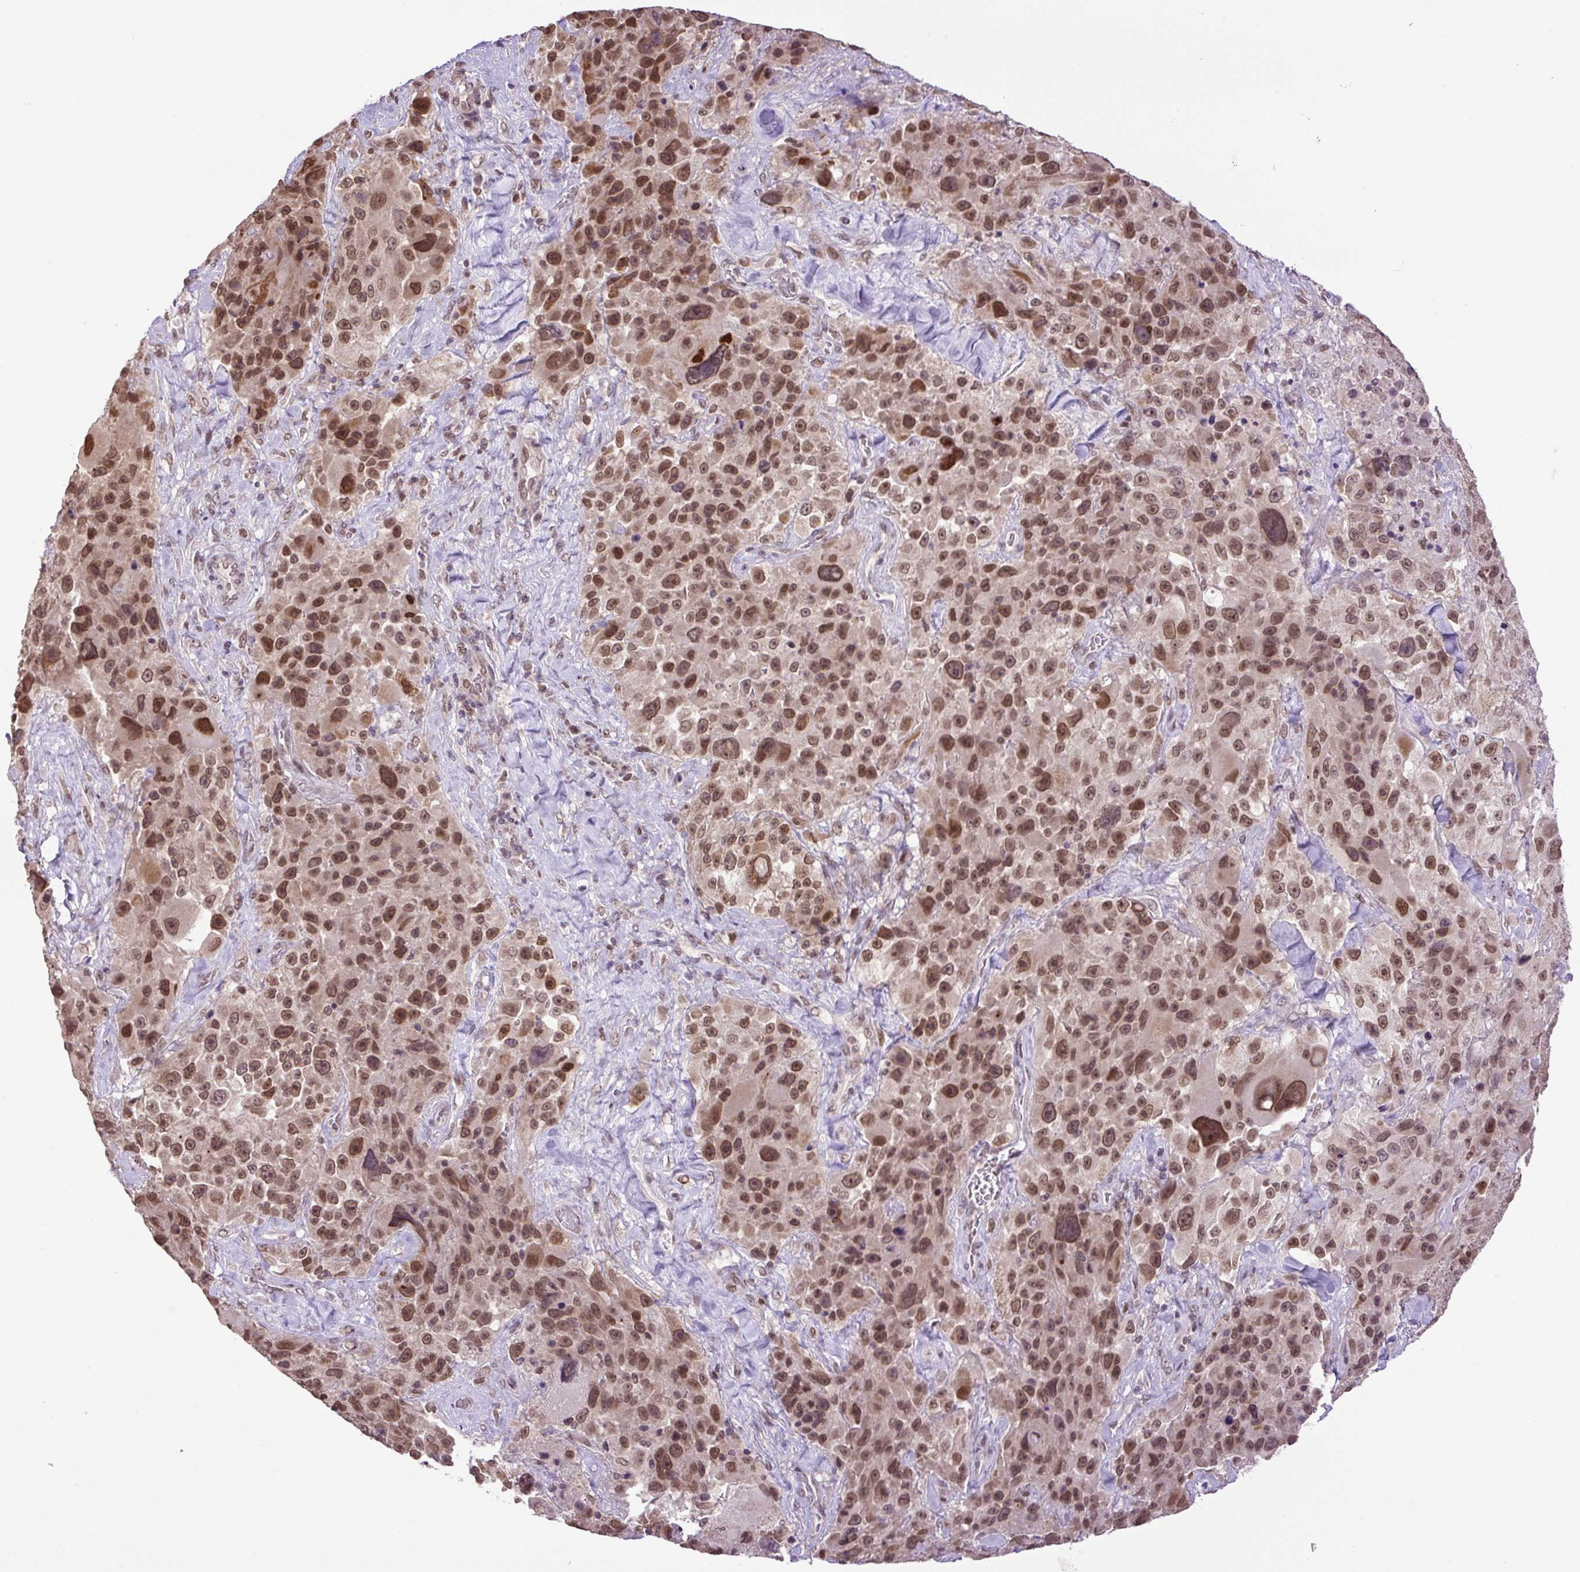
{"staining": {"intensity": "moderate", "quantity": ">75%", "location": "nuclear"}, "tissue": "melanoma", "cell_type": "Tumor cells", "image_type": "cancer", "snomed": [{"axis": "morphology", "description": "Malignant melanoma, Metastatic site"}, {"axis": "topography", "description": "Lymph node"}], "caption": "Tumor cells demonstrate medium levels of moderate nuclear expression in approximately >75% of cells in human melanoma. (Brightfield microscopy of DAB IHC at high magnification).", "gene": "KPNA1", "patient": {"sex": "male", "age": 62}}